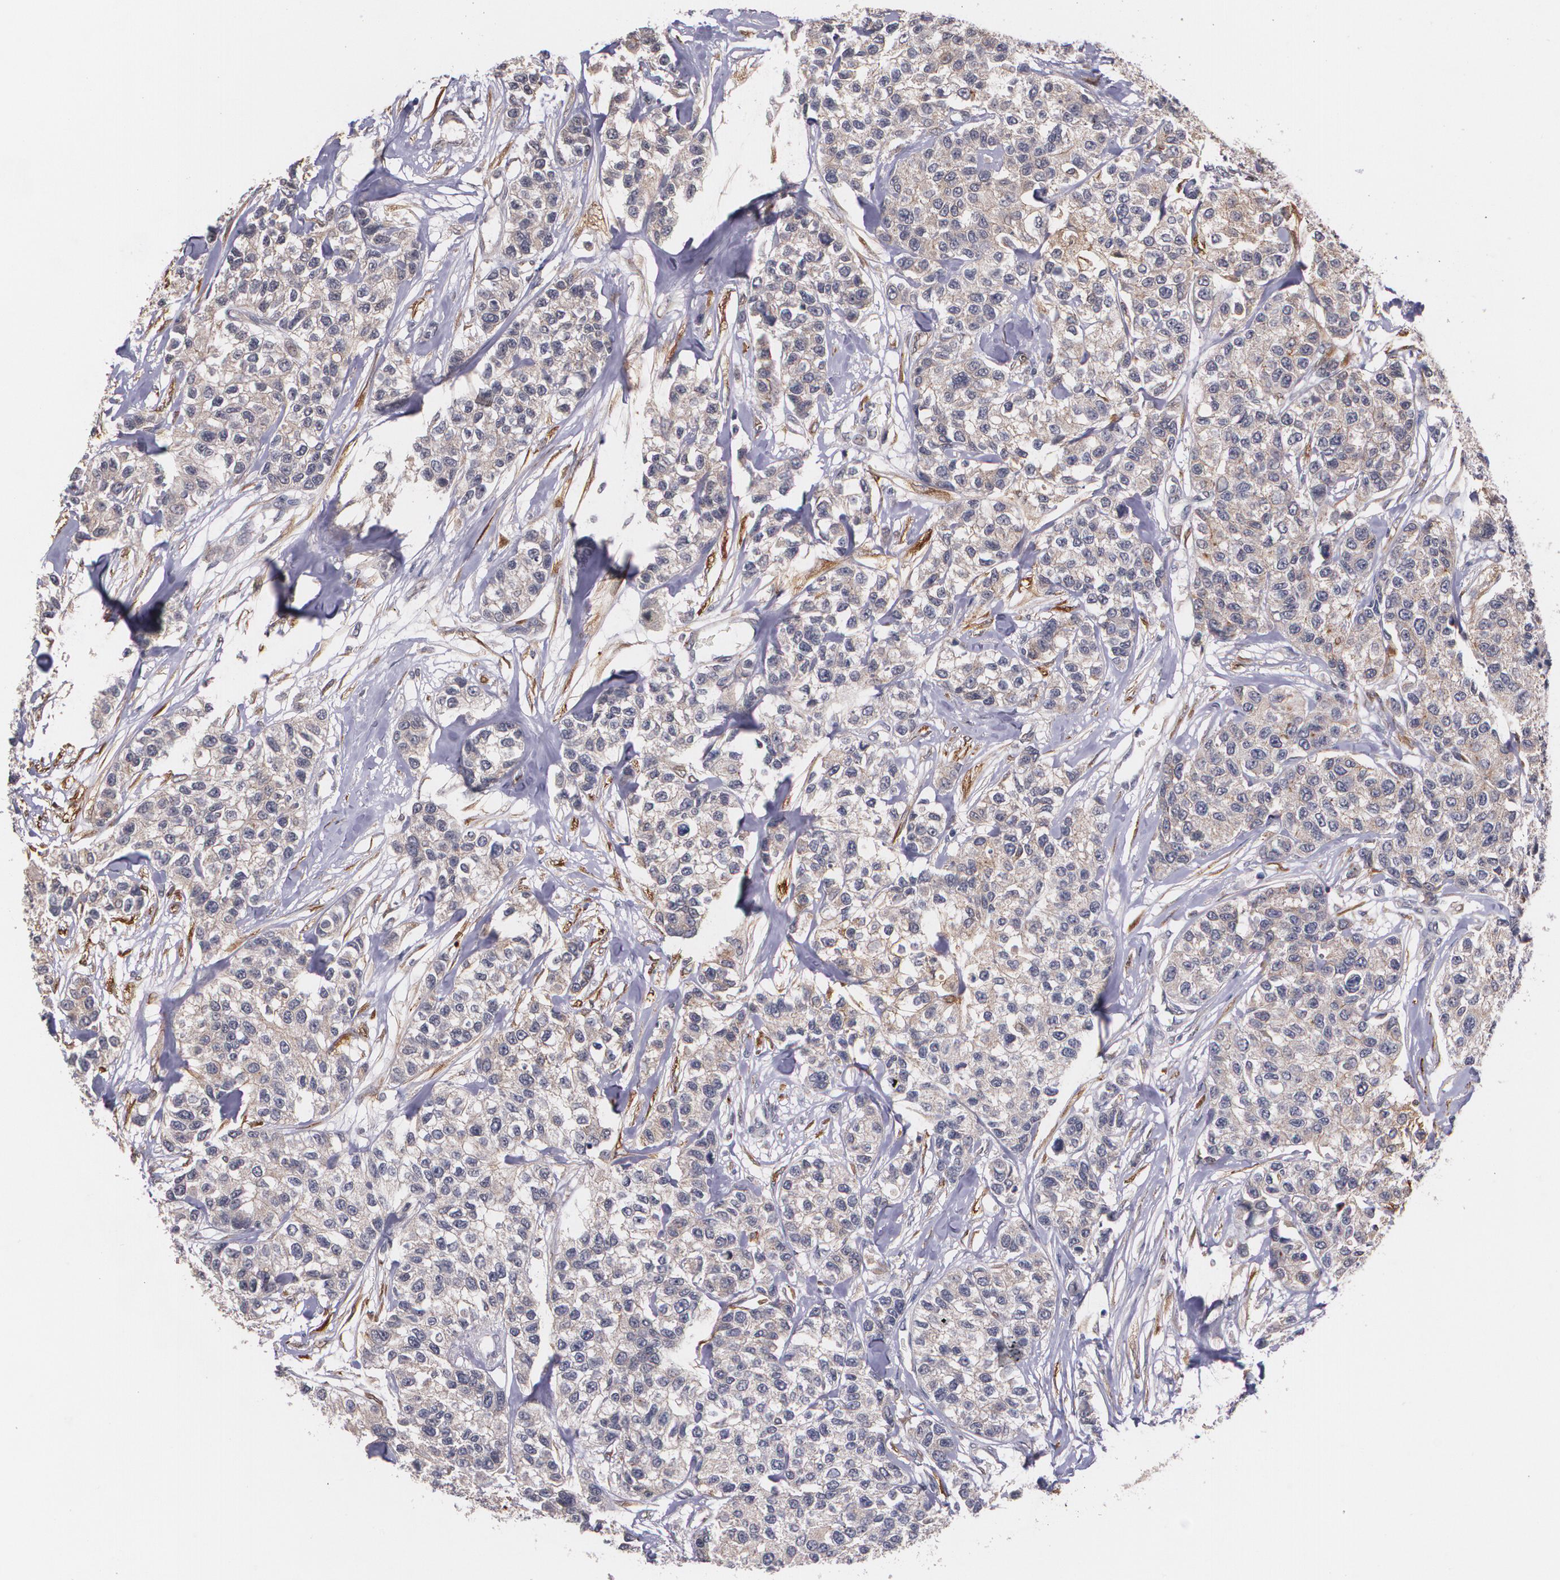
{"staining": {"intensity": "weak", "quantity": "25%-75%", "location": "cytoplasmic/membranous"}, "tissue": "breast cancer", "cell_type": "Tumor cells", "image_type": "cancer", "snomed": [{"axis": "morphology", "description": "Duct carcinoma"}, {"axis": "topography", "description": "Breast"}], "caption": "Protein expression by IHC reveals weak cytoplasmic/membranous expression in approximately 25%-75% of tumor cells in breast cancer.", "gene": "IFNGR2", "patient": {"sex": "female", "age": 51}}